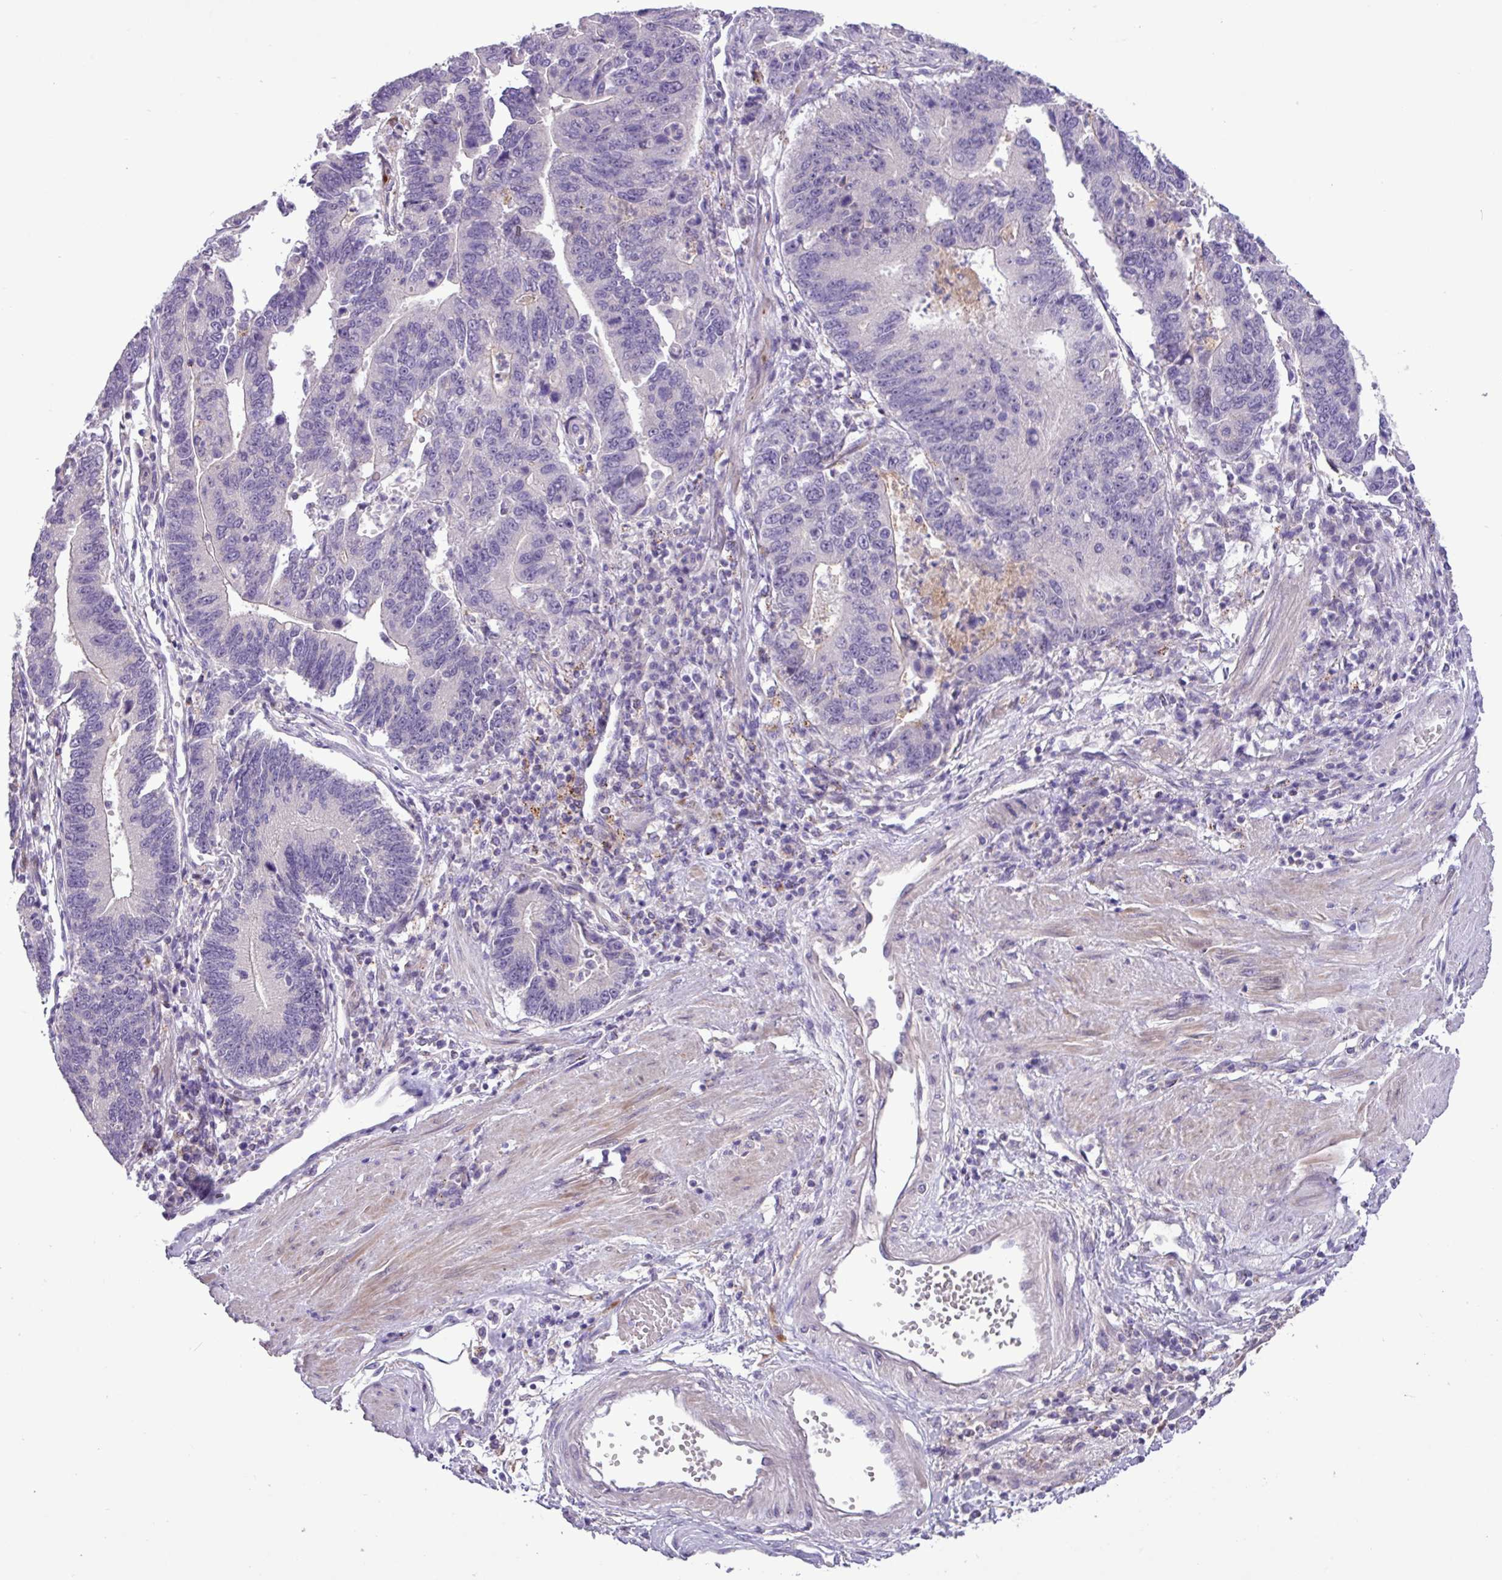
{"staining": {"intensity": "negative", "quantity": "none", "location": "none"}, "tissue": "stomach cancer", "cell_type": "Tumor cells", "image_type": "cancer", "snomed": [{"axis": "morphology", "description": "Adenocarcinoma, NOS"}, {"axis": "topography", "description": "Stomach"}], "caption": "IHC image of neoplastic tissue: stomach cancer (adenocarcinoma) stained with DAB exhibits no significant protein staining in tumor cells. The staining is performed using DAB brown chromogen with nuclei counter-stained in using hematoxylin.", "gene": "CD248", "patient": {"sex": "male", "age": 59}}